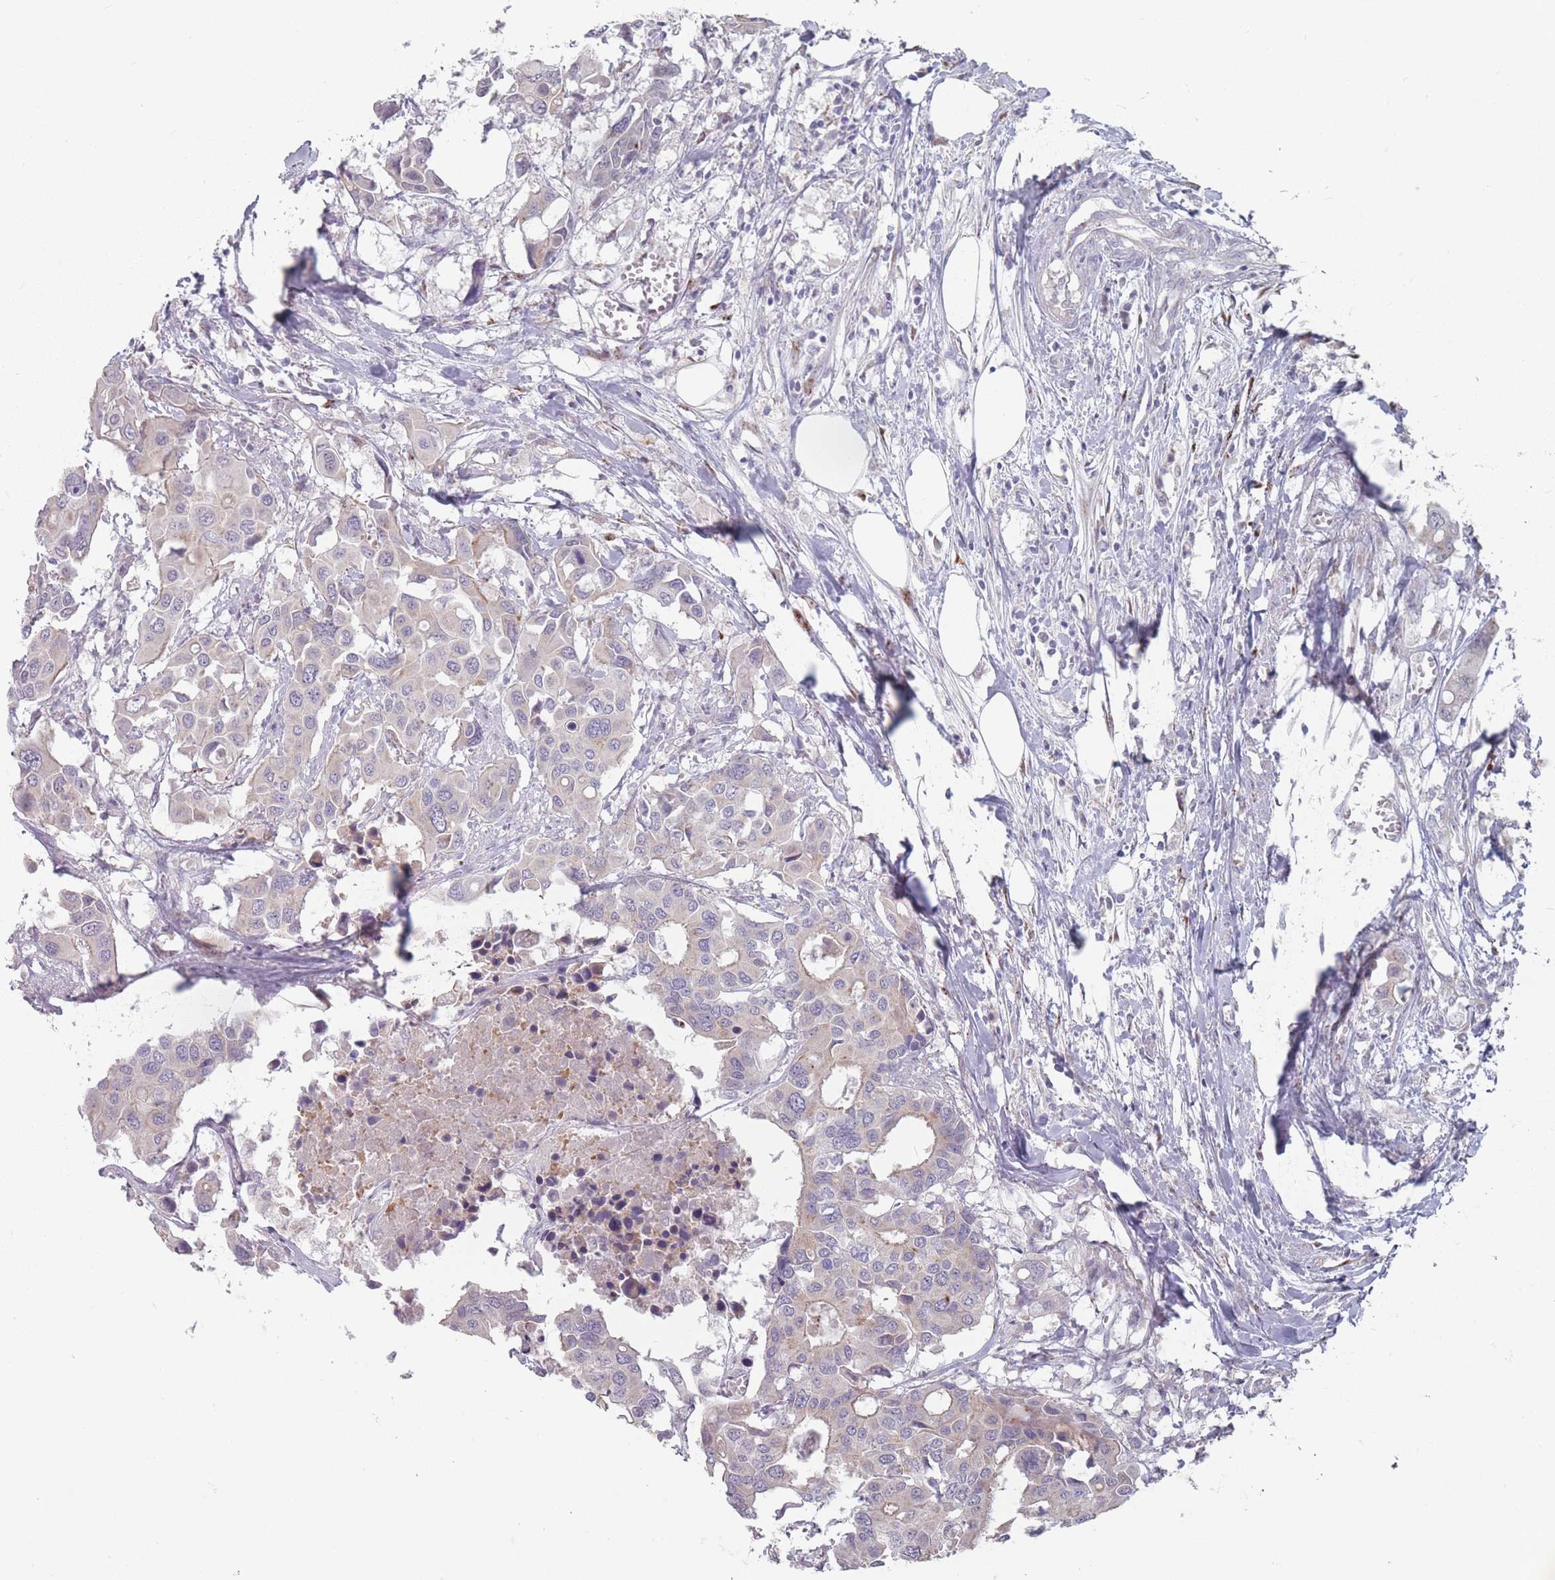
{"staining": {"intensity": "weak", "quantity": "<25%", "location": "cytoplasmic/membranous"}, "tissue": "colorectal cancer", "cell_type": "Tumor cells", "image_type": "cancer", "snomed": [{"axis": "morphology", "description": "Adenocarcinoma, NOS"}, {"axis": "topography", "description": "Colon"}], "caption": "High magnification brightfield microscopy of adenocarcinoma (colorectal) stained with DAB (3,3'-diaminobenzidine) (brown) and counterstained with hematoxylin (blue): tumor cells show no significant staining. The staining is performed using DAB (3,3'-diaminobenzidine) brown chromogen with nuclei counter-stained in using hematoxylin.", "gene": "AKAIN1", "patient": {"sex": "male", "age": 77}}